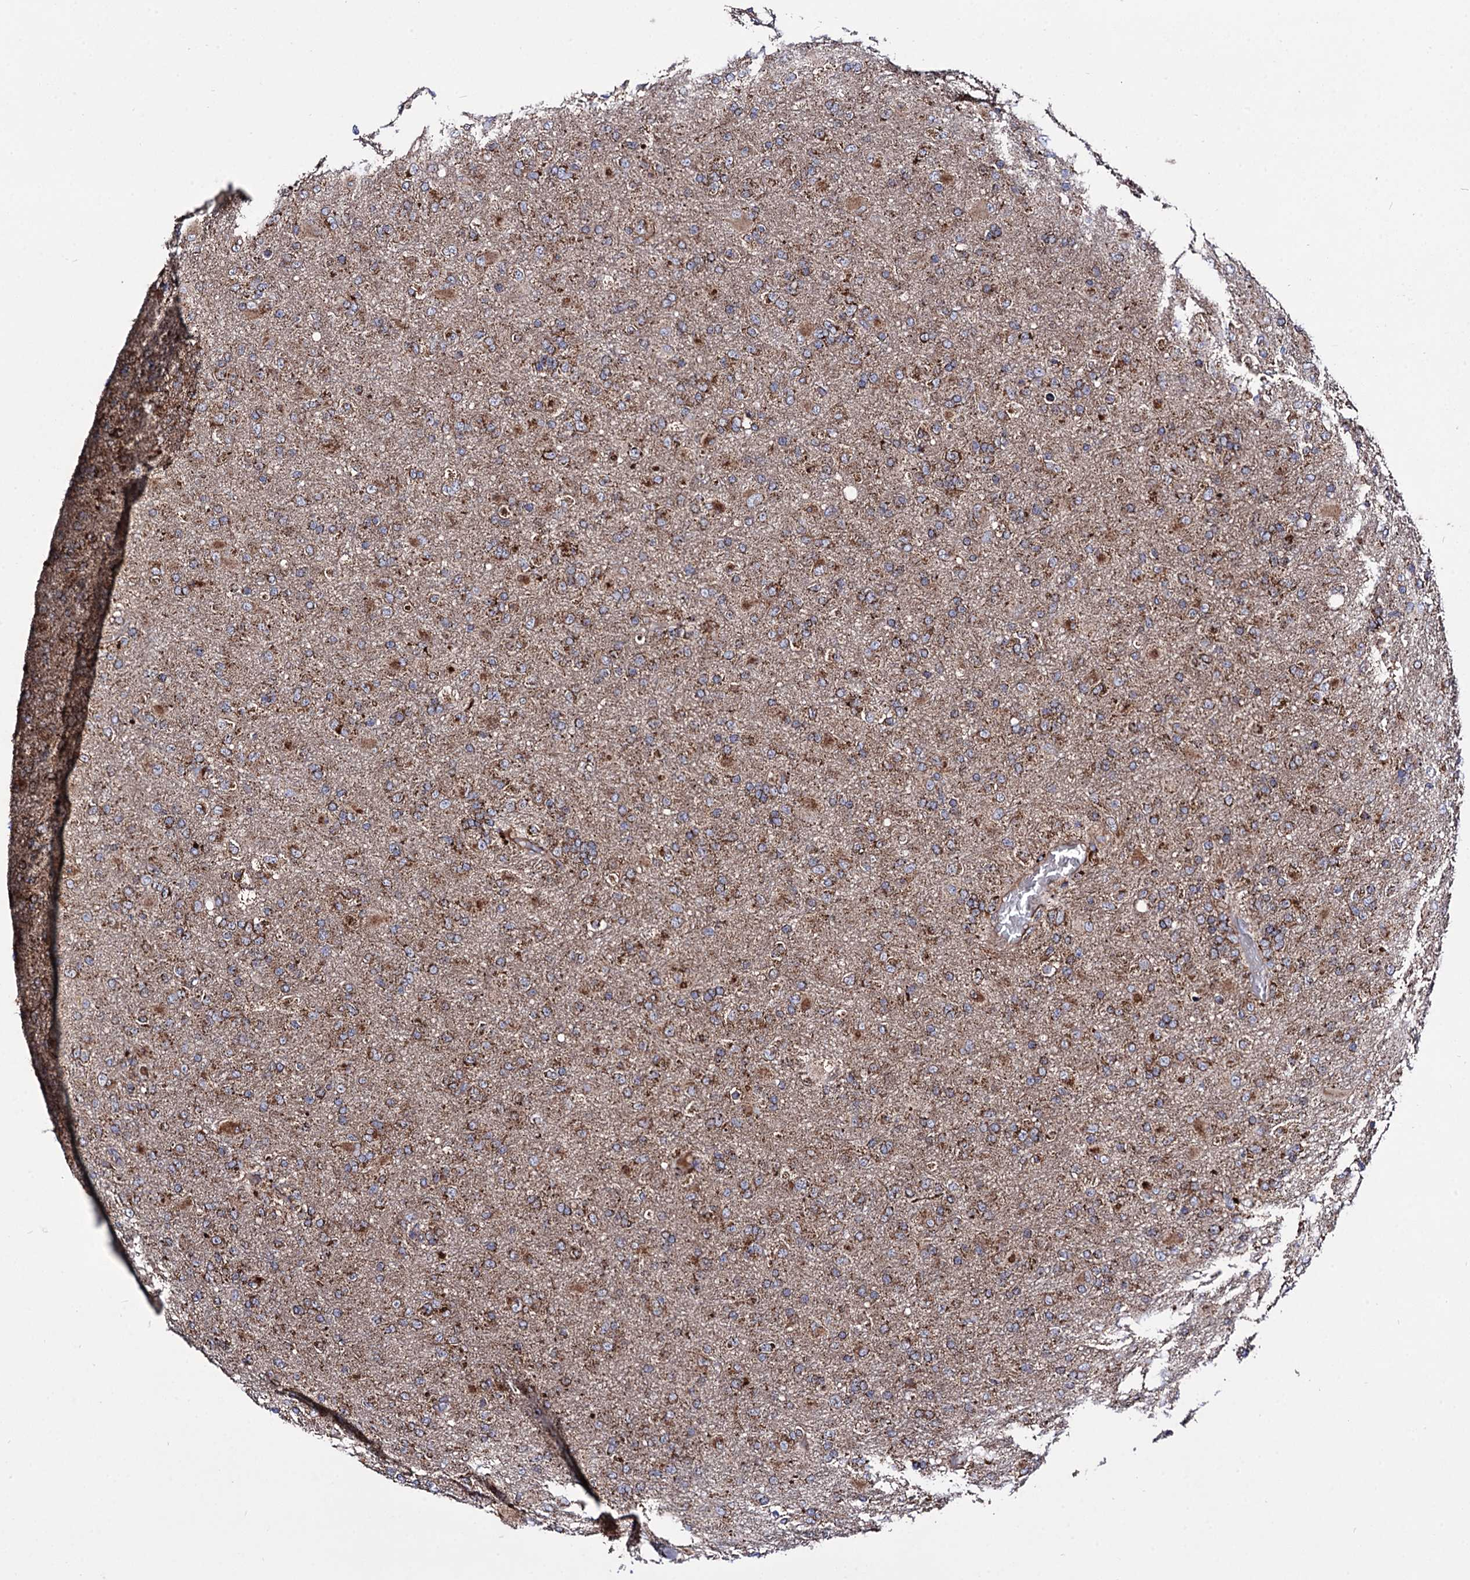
{"staining": {"intensity": "moderate", "quantity": ">75%", "location": "cytoplasmic/membranous"}, "tissue": "glioma", "cell_type": "Tumor cells", "image_type": "cancer", "snomed": [{"axis": "morphology", "description": "Glioma, malignant, Low grade"}, {"axis": "topography", "description": "Brain"}], "caption": "IHC of glioma shows medium levels of moderate cytoplasmic/membranous positivity in approximately >75% of tumor cells. Nuclei are stained in blue.", "gene": "IQCH", "patient": {"sex": "male", "age": 65}}